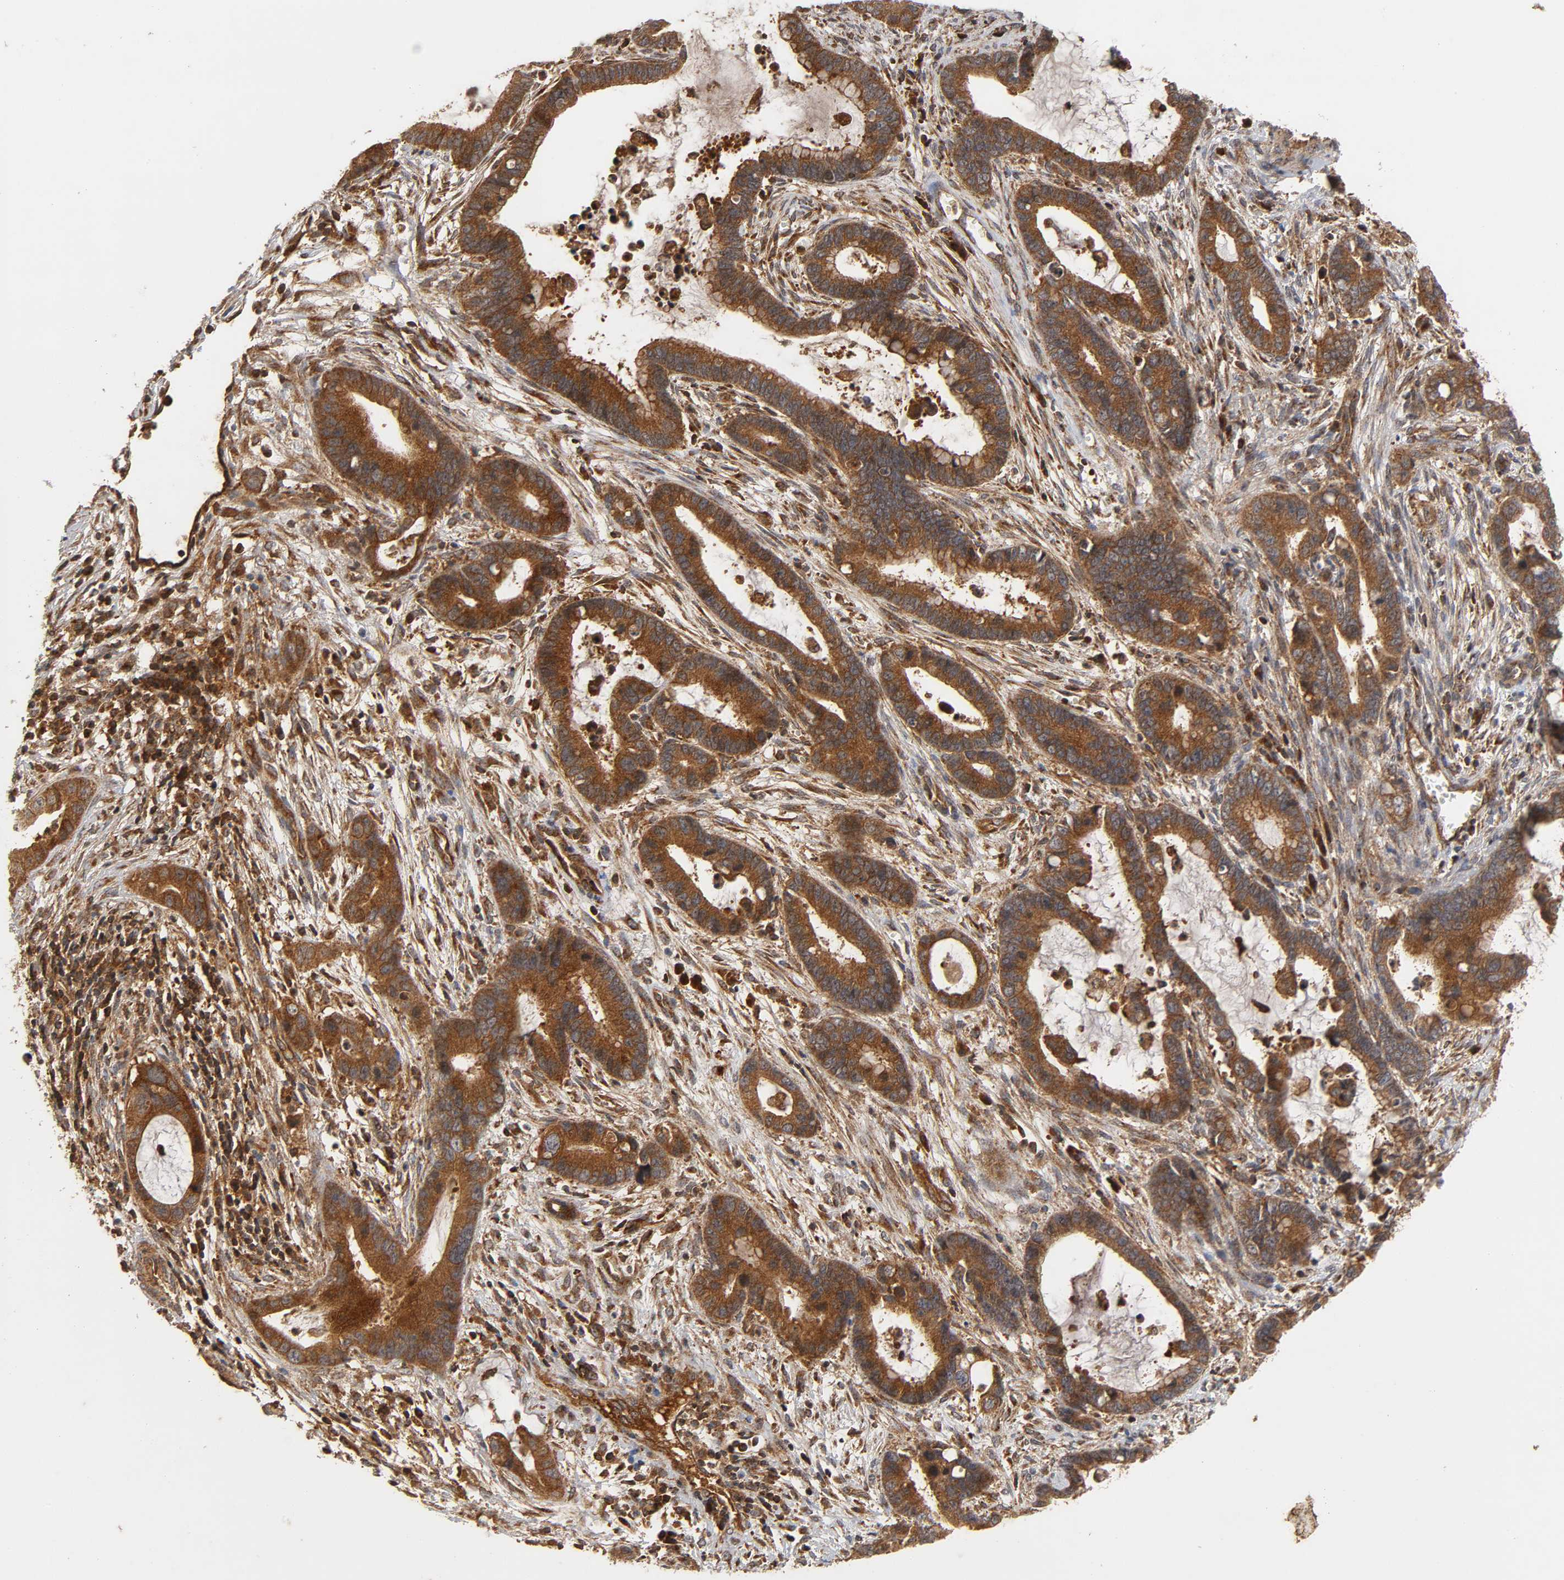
{"staining": {"intensity": "strong", "quantity": ">75%", "location": "cytoplasmic/membranous"}, "tissue": "cervical cancer", "cell_type": "Tumor cells", "image_type": "cancer", "snomed": [{"axis": "morphology", "description": "Adenocarcinoma, NOS"}, {"axis": "topography", "description": "Cervix"}], "caption": "Immunohistochemistry (IHC) histopathology image of neoplastic tissue: human cervical cancer (adenocarcinoma) stained using immunohistochemistry (IHC) exhibits high levels of strong protein expression localized specifically in the cytoplasmic/membranous of tumor cells, appearing as a cytoplasmic/membranous brown color.", "gene": "IKBKB", "patient": {"sex": "female", "age": 44}}